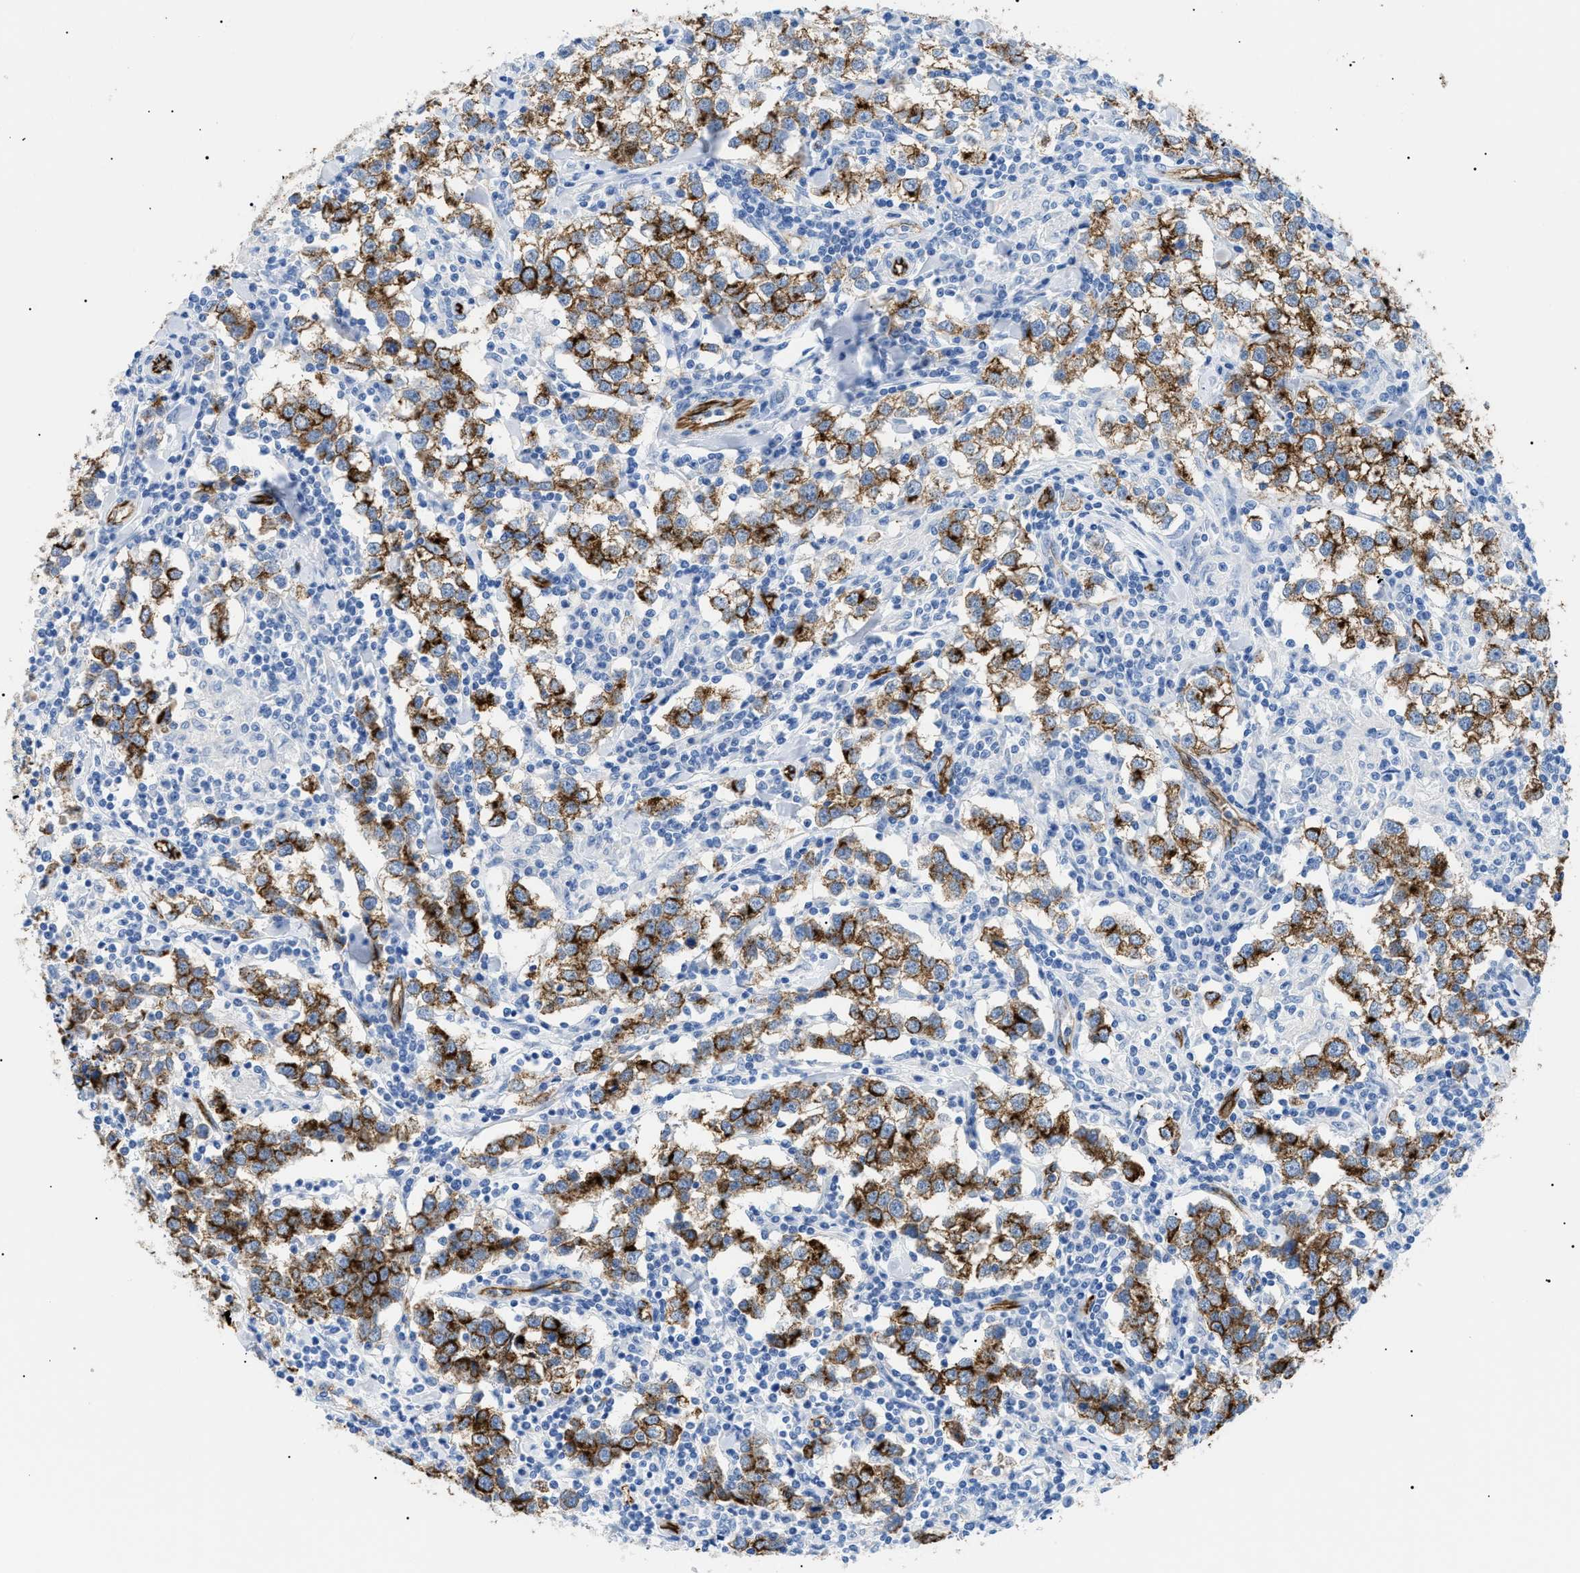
{"staining": {"intensity": "strong", "quantity": ">75%", "location": "cytoplasmic/membranous"}, "tissue": "testis cancer", "cell_type": "Tumor cells", "image_type": "cancer", "snomed": [{"axis": "morphology", "description": "Seminoma, NOS"}, {"axis": "morphology", "description": "Carcinoma, Embryonal, NOS"}, {"axis": "topography", "description": "Testis"}], "caption": "Immunohistochemistry (IHC) image of human testis cancer stained for a protein (brown), which reveals high levels of strong cytoplasmic/membranous expression in approximately >75% of tumor cells.", "gene": "PODXL", "patient": {"sex": "male", "age": 36}}